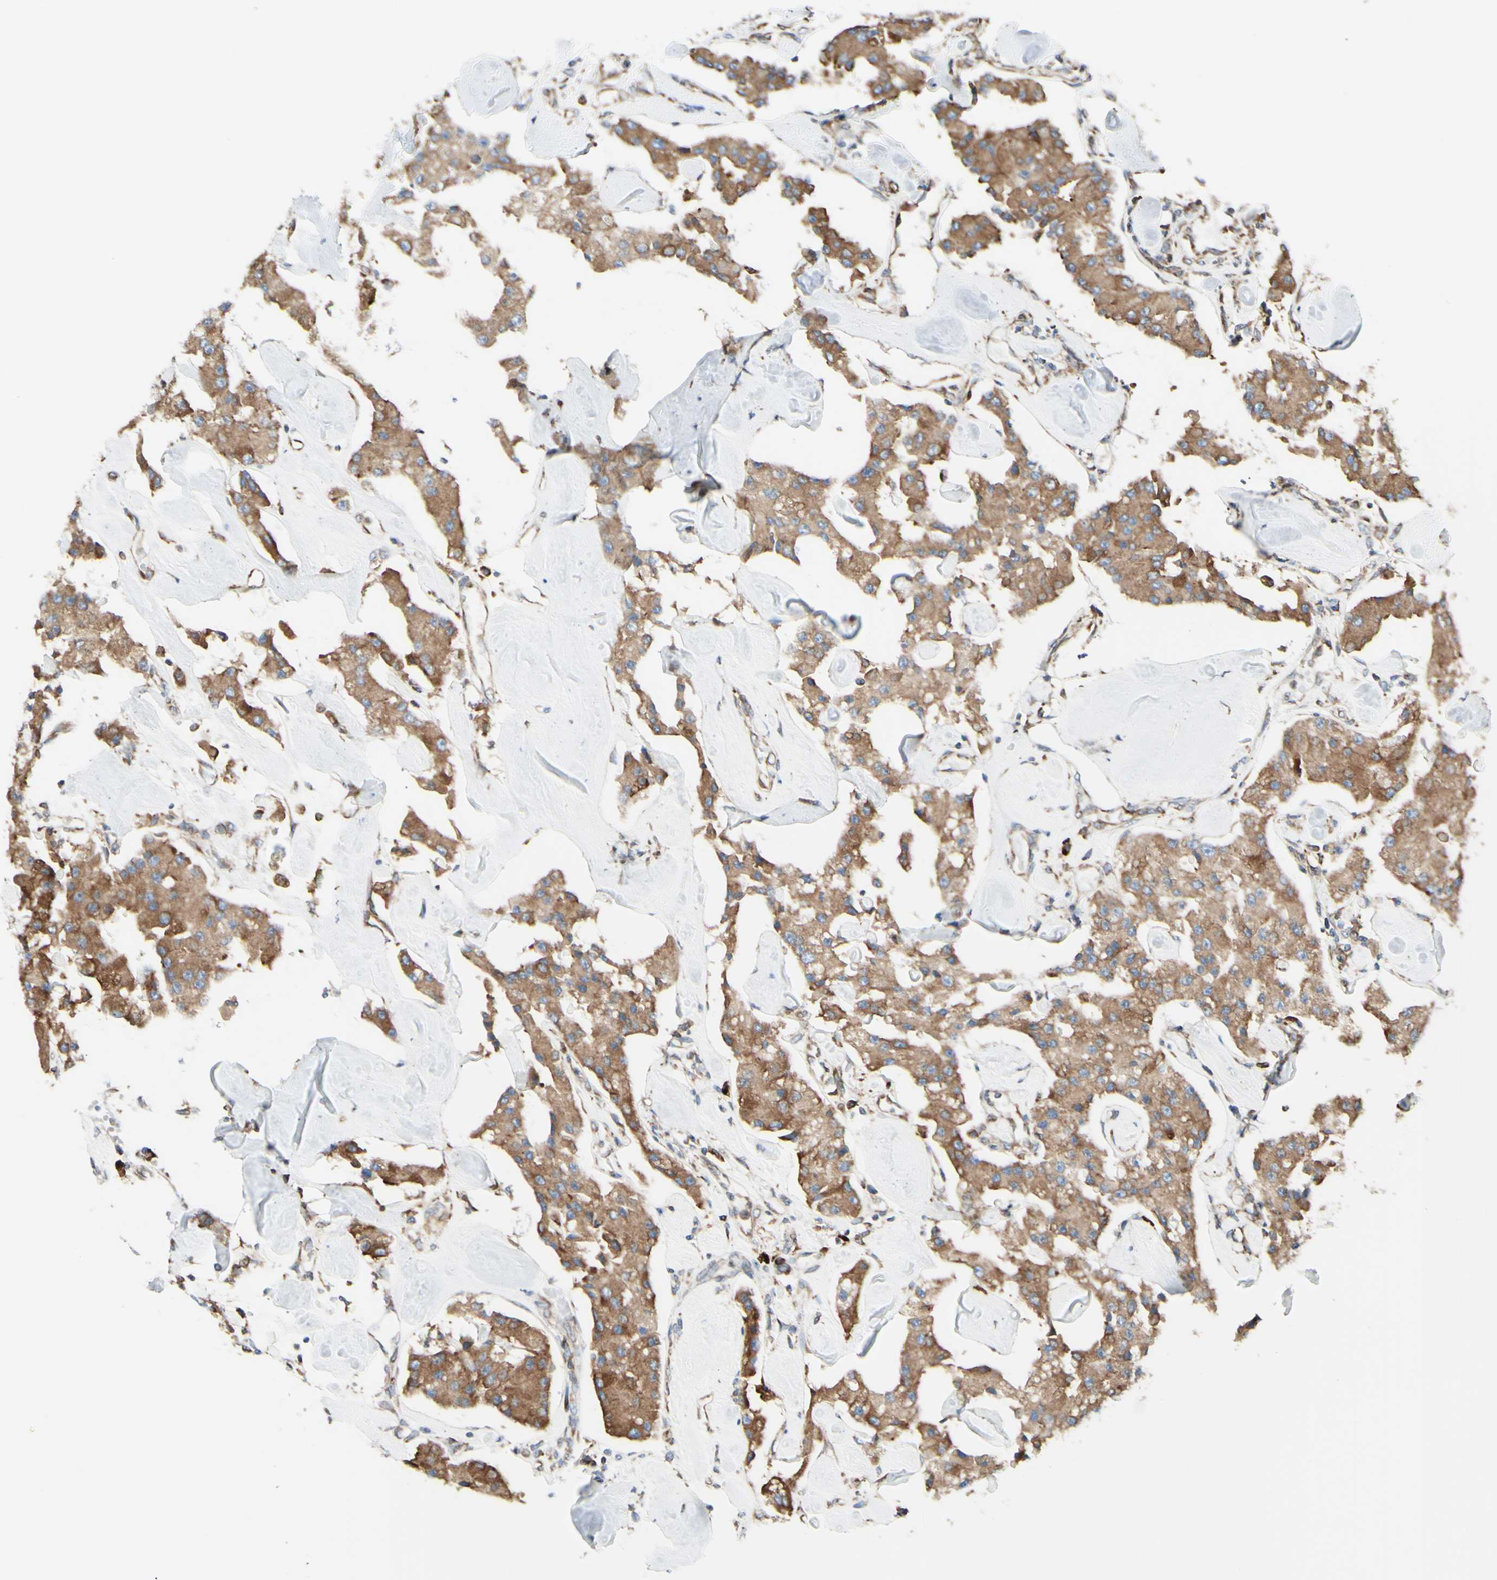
{"staining": {"intensity": "moderate", "quantity": ">75%", "location": "cytoplasmic/membranous"}, "tissue": "carcinoid", "cell_type": "Tumor cells", "image_type": "cancer", "snomed": [{"axis": "morphology", "description": "Carcinoid, malignant, NOS"}, {"axis": "topography", "description": "Pancreas"}], "caption": "A high-resolution micrograph shows IHC staining of carcinoid, which exhibits moderate cytoplasmic/membranous positivity in approximately >75% of tumor cells. The staining is performed using DAB (3,3'-diaminobenzidine) brown chromogen to label protein expression. The nuclei are counter-stained blue using hematoxylin.", "gene": "DNAJB11", "patient": {"sex": "male", "age": 41}}